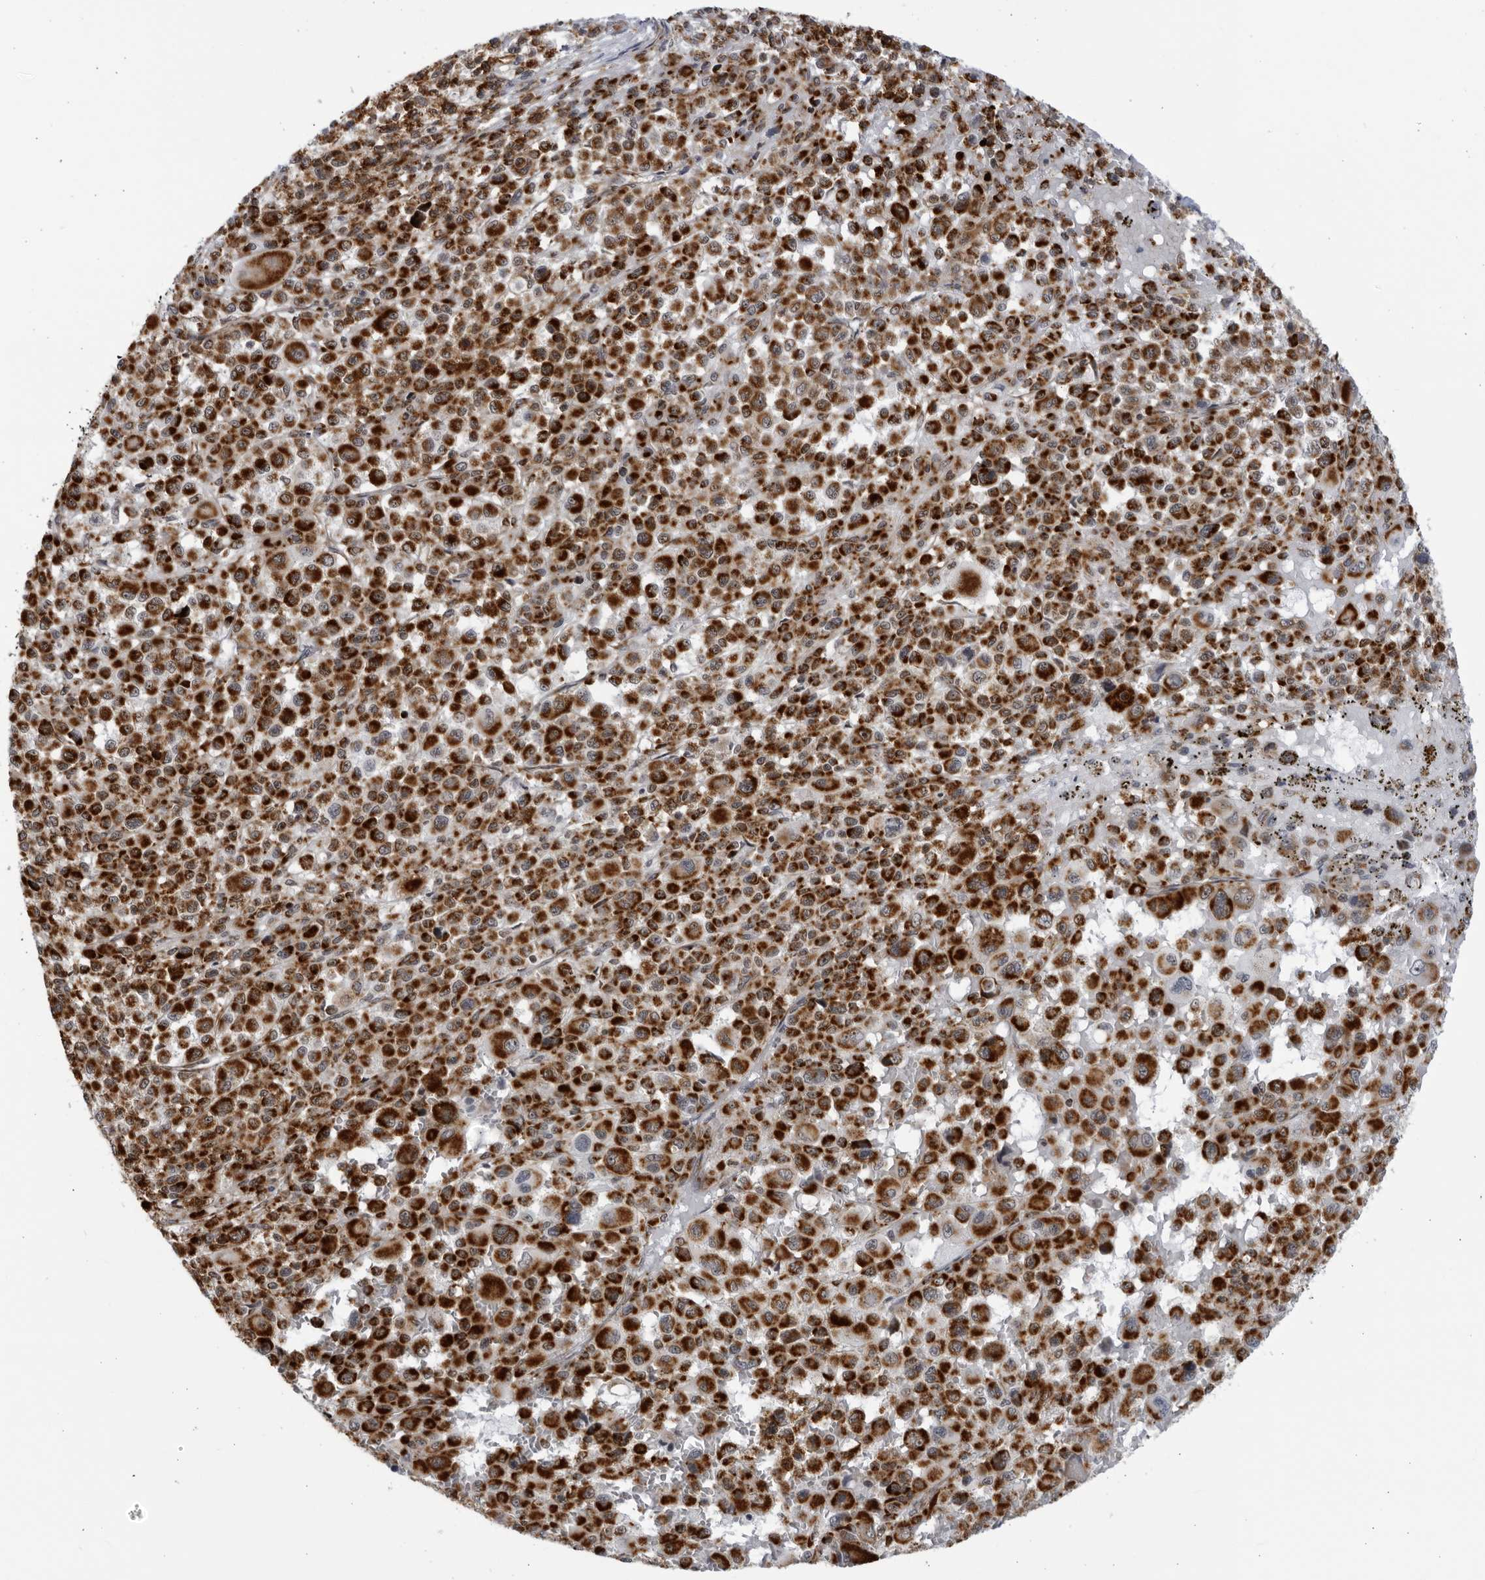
{"staining": {"intensity": "strong", "quantity": ">75%", "location": "cytoplasmic/membranous"}, "tissue": "melanoma", "cell_type": "Tumor cells", "image_type": "cancer", "snomed": [{"axis": "morphology", "description": "Malignant melanoma, Metastatic site"}, {"axis": "topography", "description": "Skin"}], "caption": "Malignant melanoma (metastatic site) stained for a protein demonstrates strong cytoplasmic/membranous positivity in tumor cells.", "gene": "RBM34", "patient": {"sex": "female", "age": 74}}